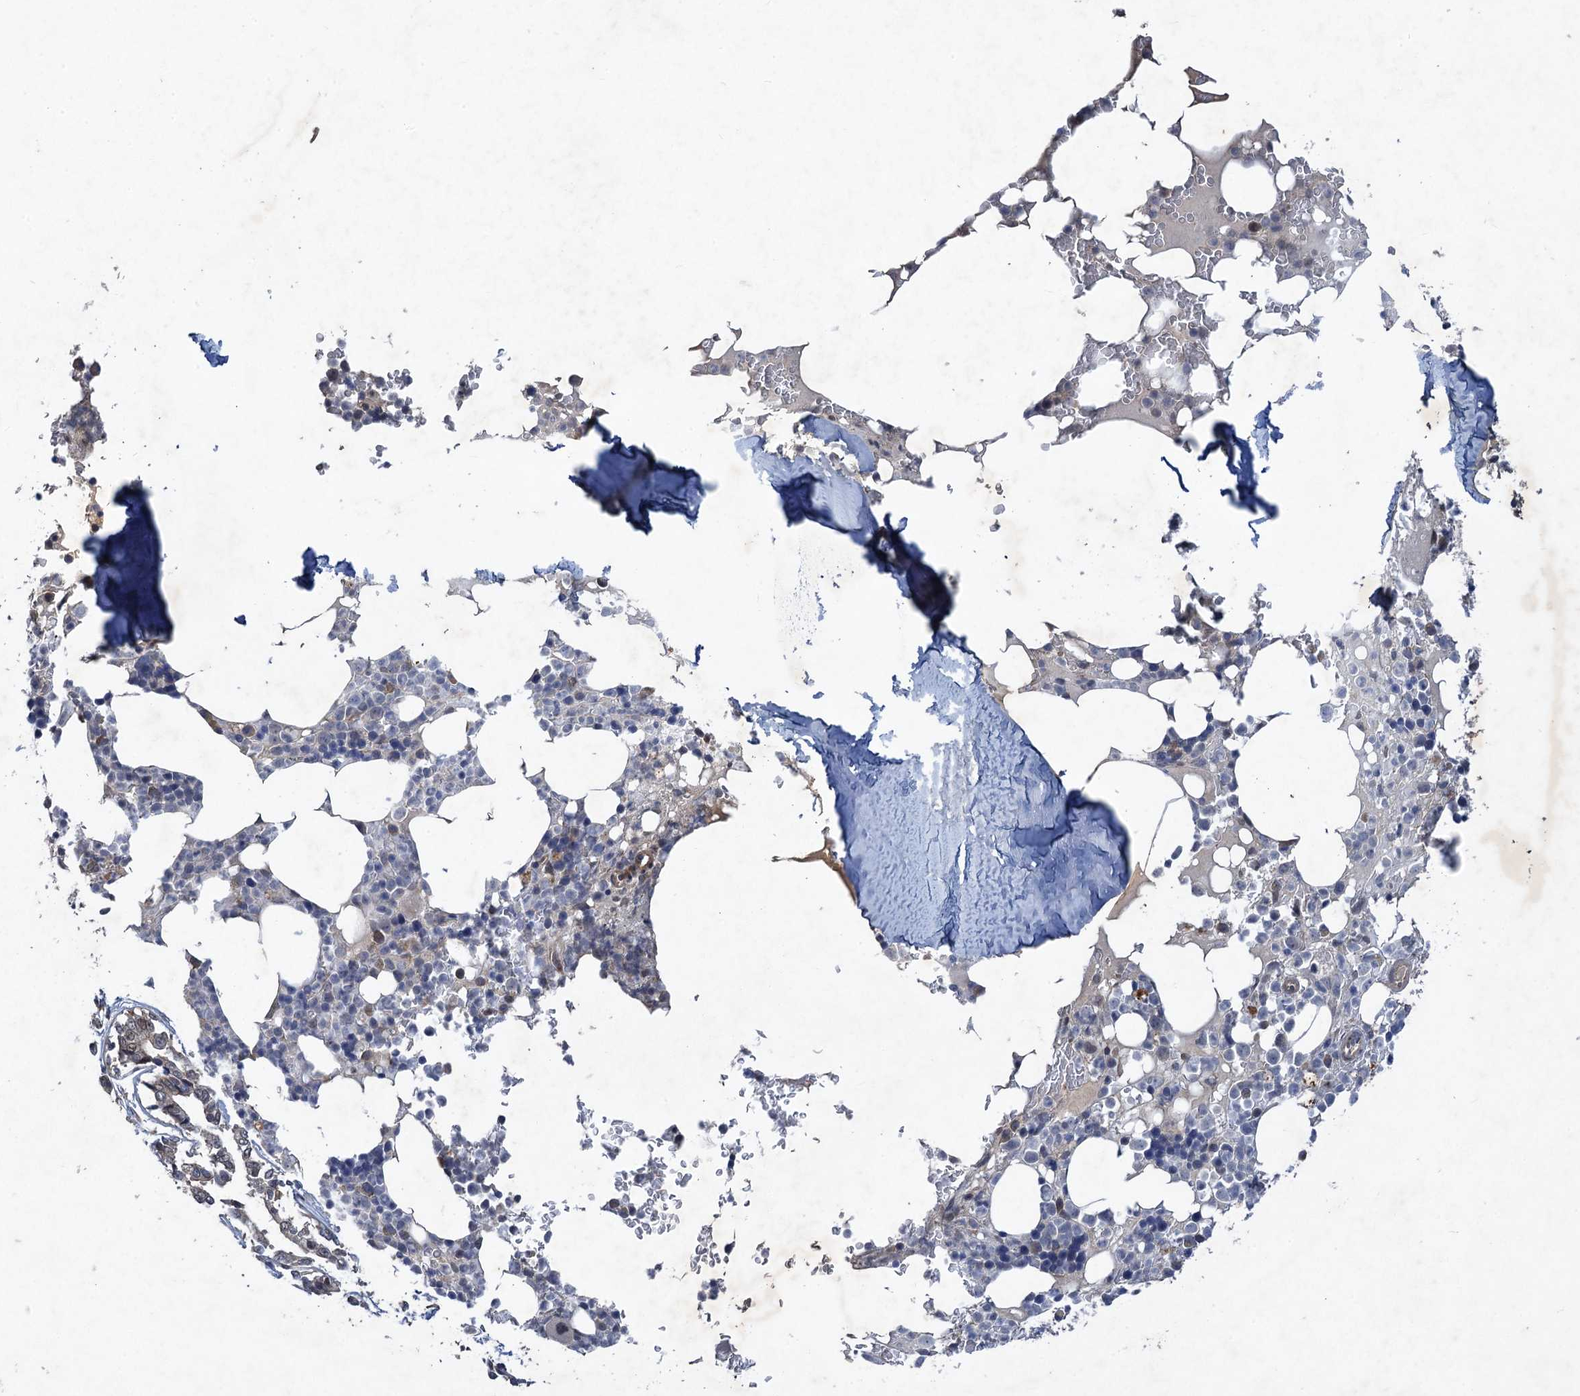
{"staining": {"intensity": "moderate", "quantity": "<25%", "location": "cytoplasmic/membranous,nuclear"}, "tissue": "bone marrow", "cell_type": "Hematopoietic cells", "image_type": "normal", "snomed": [{"axis": "morphology", "description": "Normal tissue, NOS"}, {"axis": "topography", "description": "Bone marrow"}], "caption": "Bone marrow stained with DAB immunohistochemistry displays low levels of moderate cytoplasmic/membranous,nuclear staining in approximately <25% of hematopoietic cells.", "gene": "NUDT22", "patient": {"sex": "male", "age": 58}}